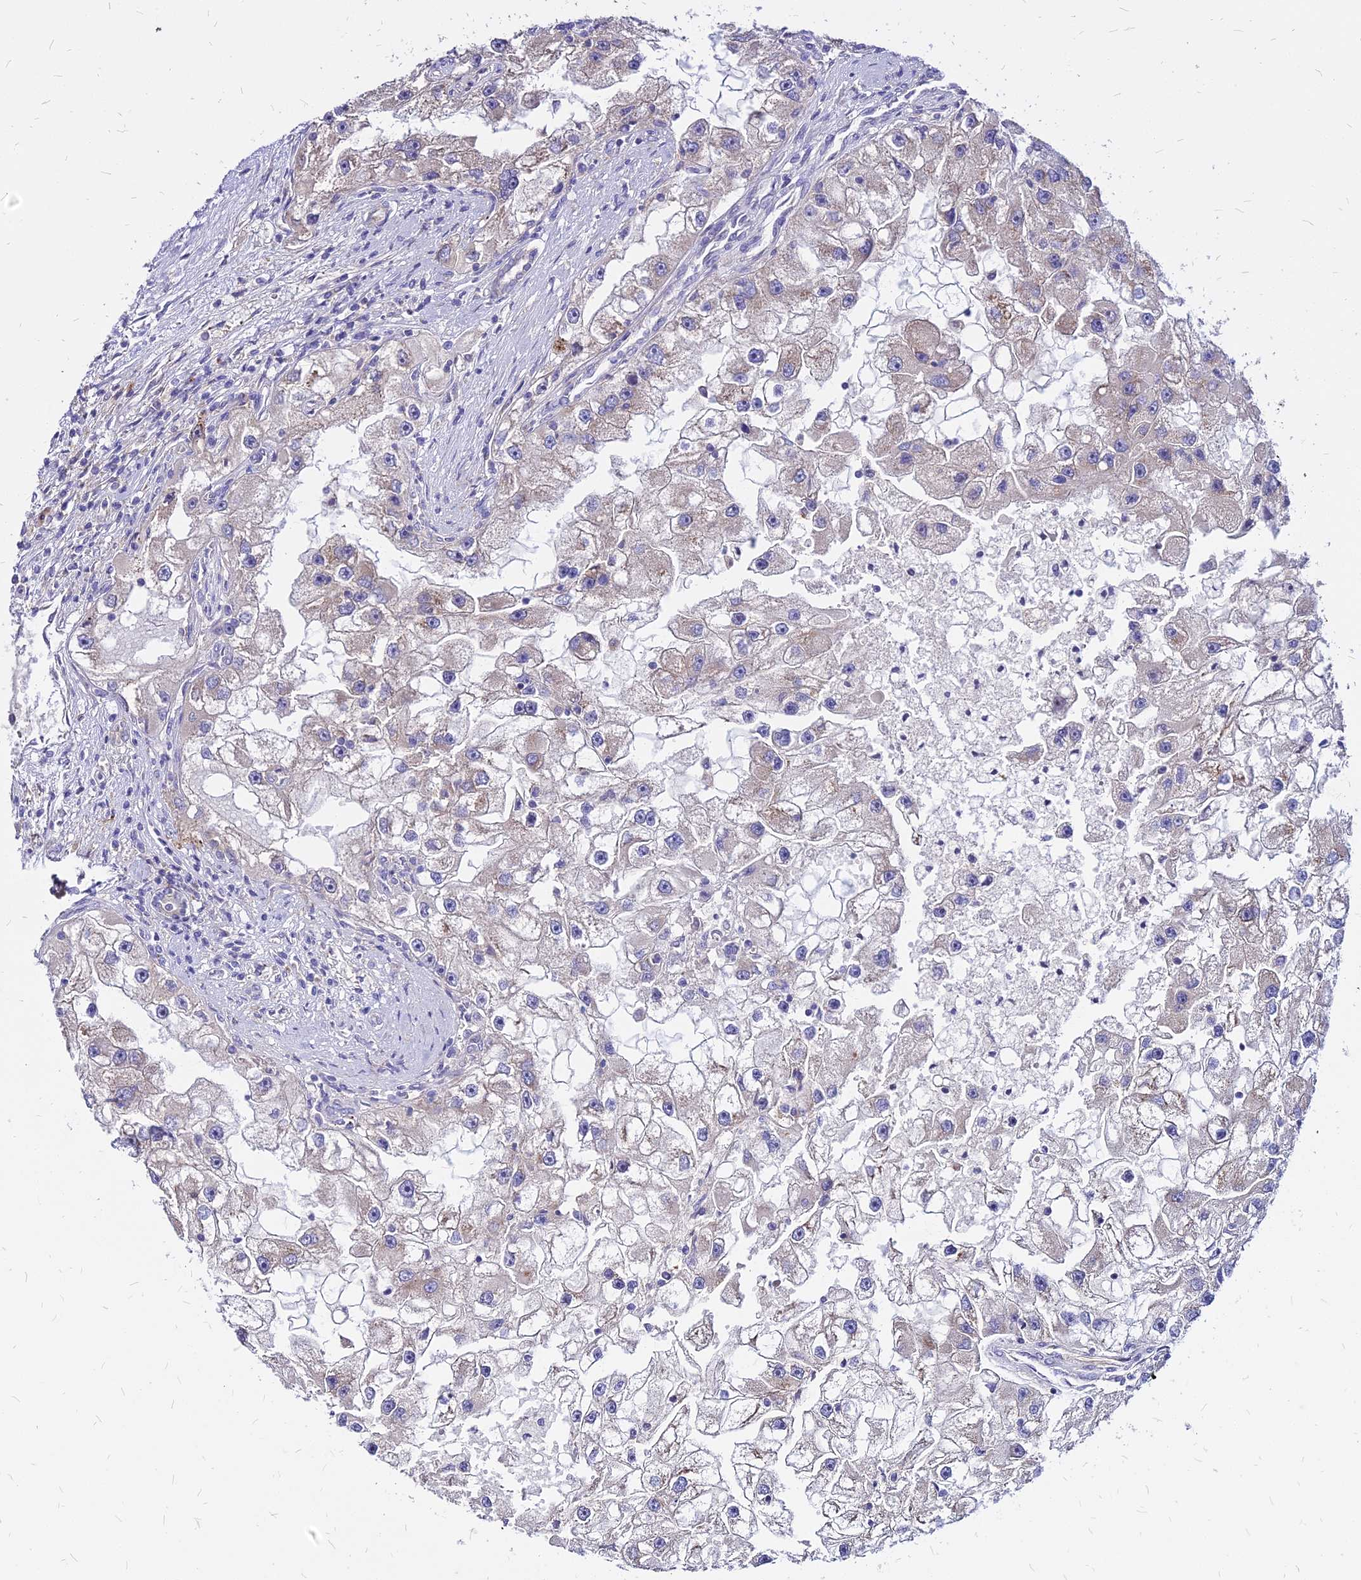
{"staining": {"intensity": "negative", "quantity": "none", "location": "none"}, "tissue": "renal cancer", "cell_type": "Tumor cells", "image_type": "cancer", "snomed": [{"axis": "morphology", "description": "Adenocarcinoma, NOS"}, {"axis": "topography", "description": "Kidney"}], "caption": "The immunohistochemistry image has no significant staining in tumor cells of renal cancer (adenocarcinoma) tissue.", "gene": "COMMD10", "patient": {"sex": "male", "age": 63}}